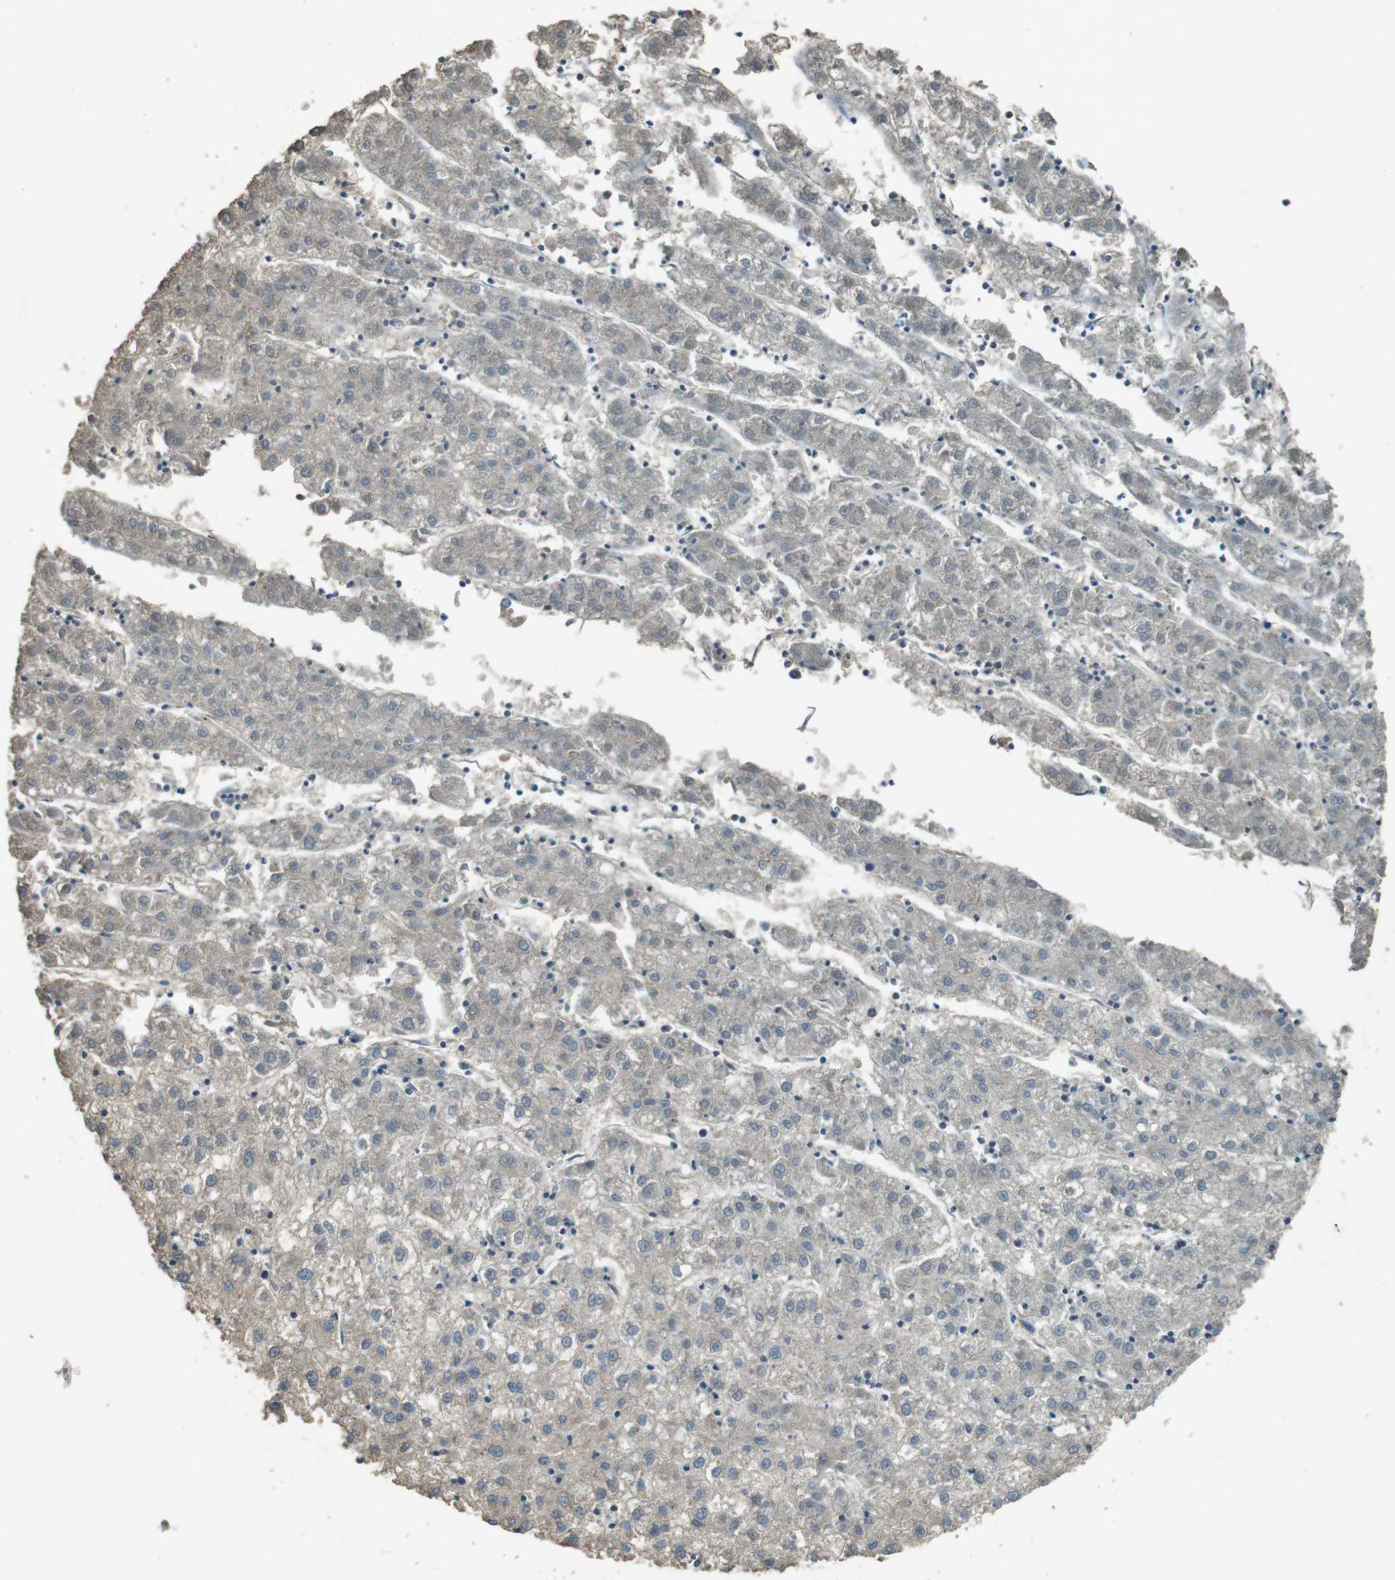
{"staining": {"intensity": "negative", "quantity": "none", "location": "none"}, "tissue": "liver cancer", "cell_type": "Tumor cells", "image_type": "cancer", "snomed": [{"axis": "morphology", "description": "Carcinoma, Hepatocellular, NOS"}, {"axis": "topography", "description": "Liver"}], "caption": "This image is of liver cancer (hepatocellular carcinoma) stained with immunohistochemistry (IHC) to label a protein in brown with the nuclei are counter-stained blue. There is no staining in tumor cells.", "gene": "TMEM115", "patient": {"sex": "male", "age": 72}}